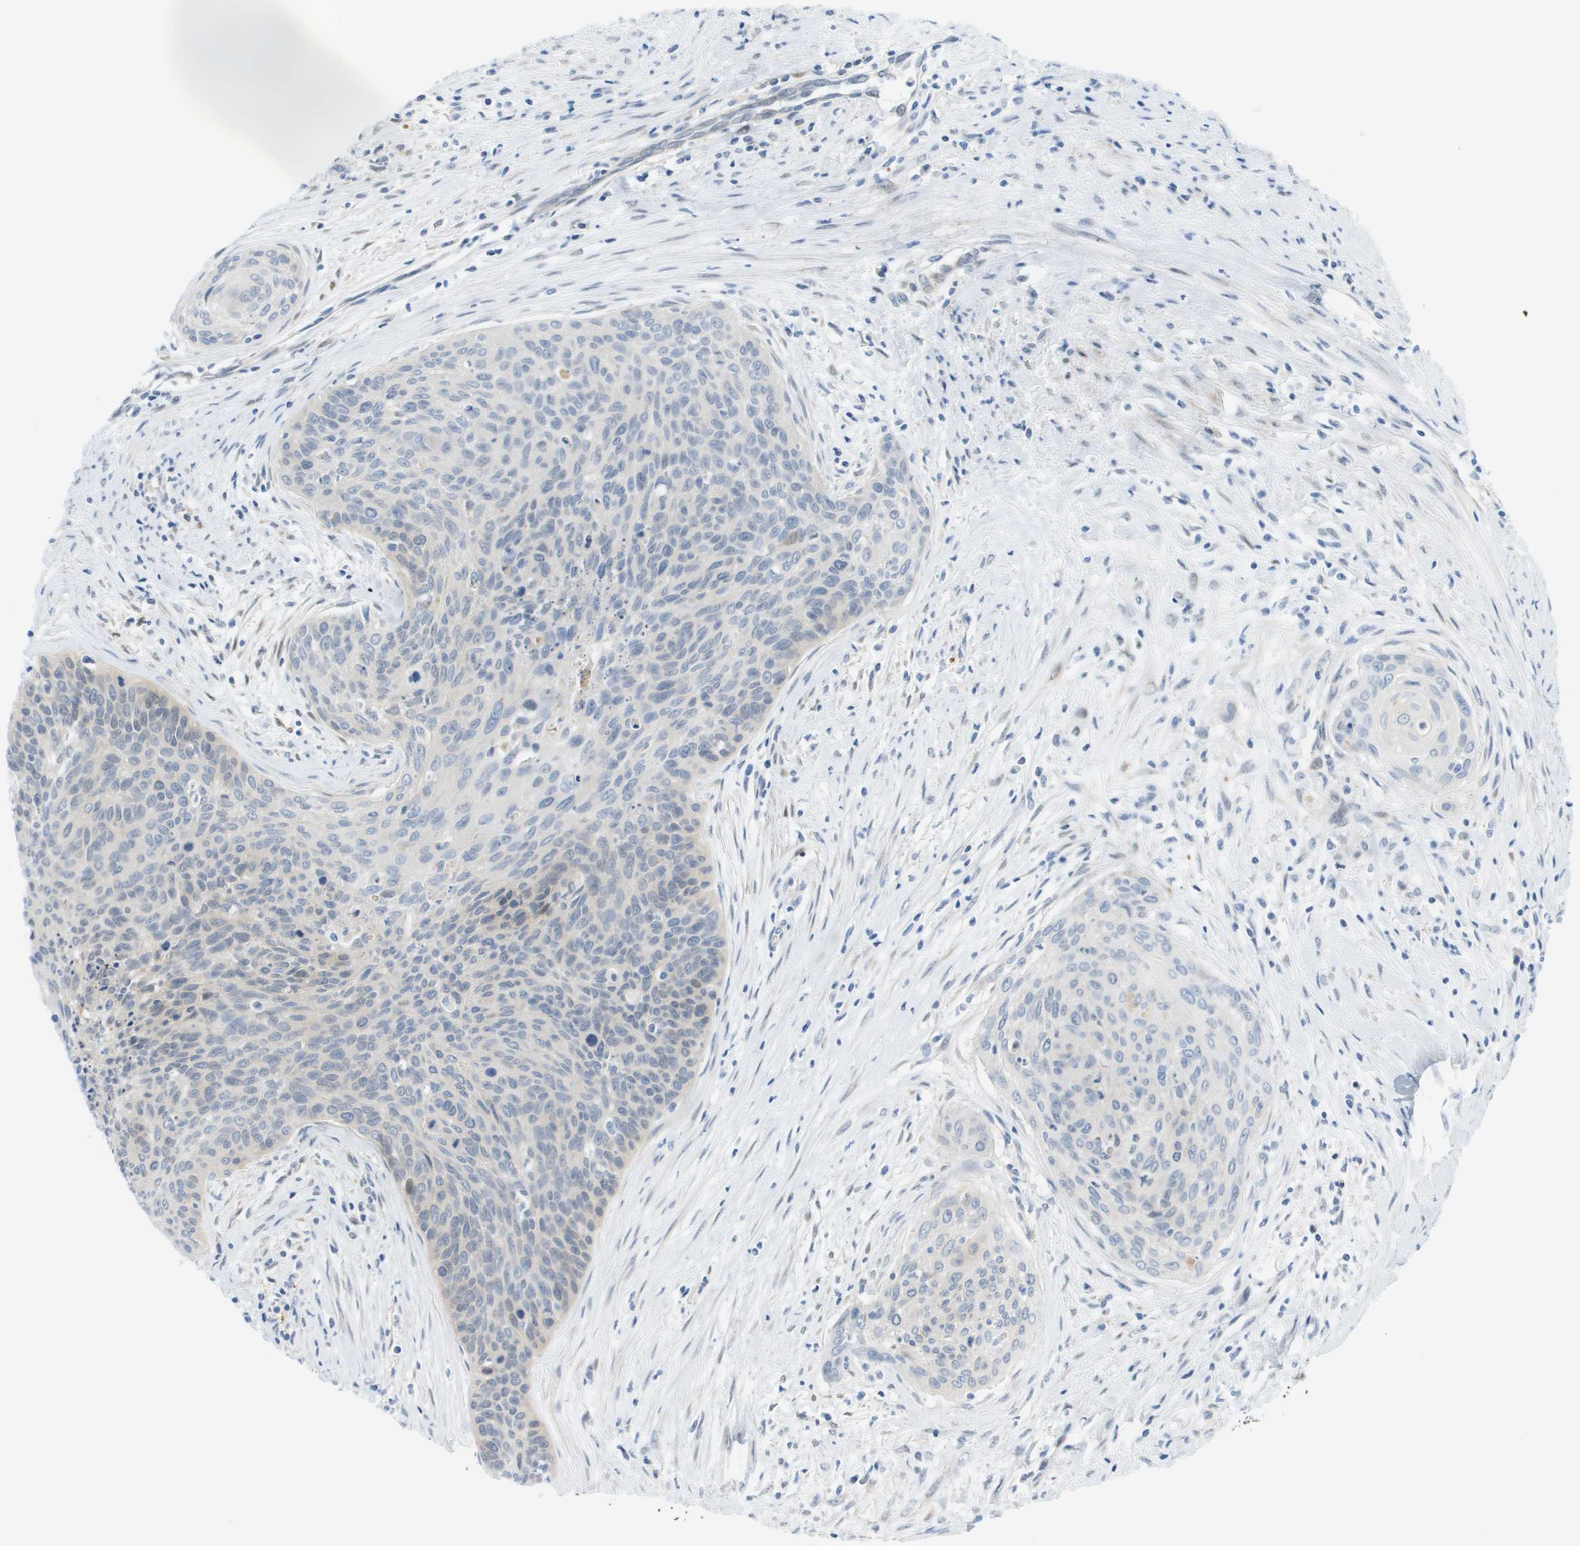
{"staining": {"intensity": "negative", "quantity": "none", "location": "none"}, "tissue": "cervical cancer", "cell_type": "Tumor cells", "image_type": "cancer", "snomed": [{"axis": "morphology", "description": "Squamous cell carcinoma, NOS"}, {"axis": "topography", "description": "Cervix"}], "caption": "The image demonstrates no staining of tumor cells in squamous cell carcinoma (cervical).", "gene": "CUL9", "patient": {"sex": "female", "age": 55}}